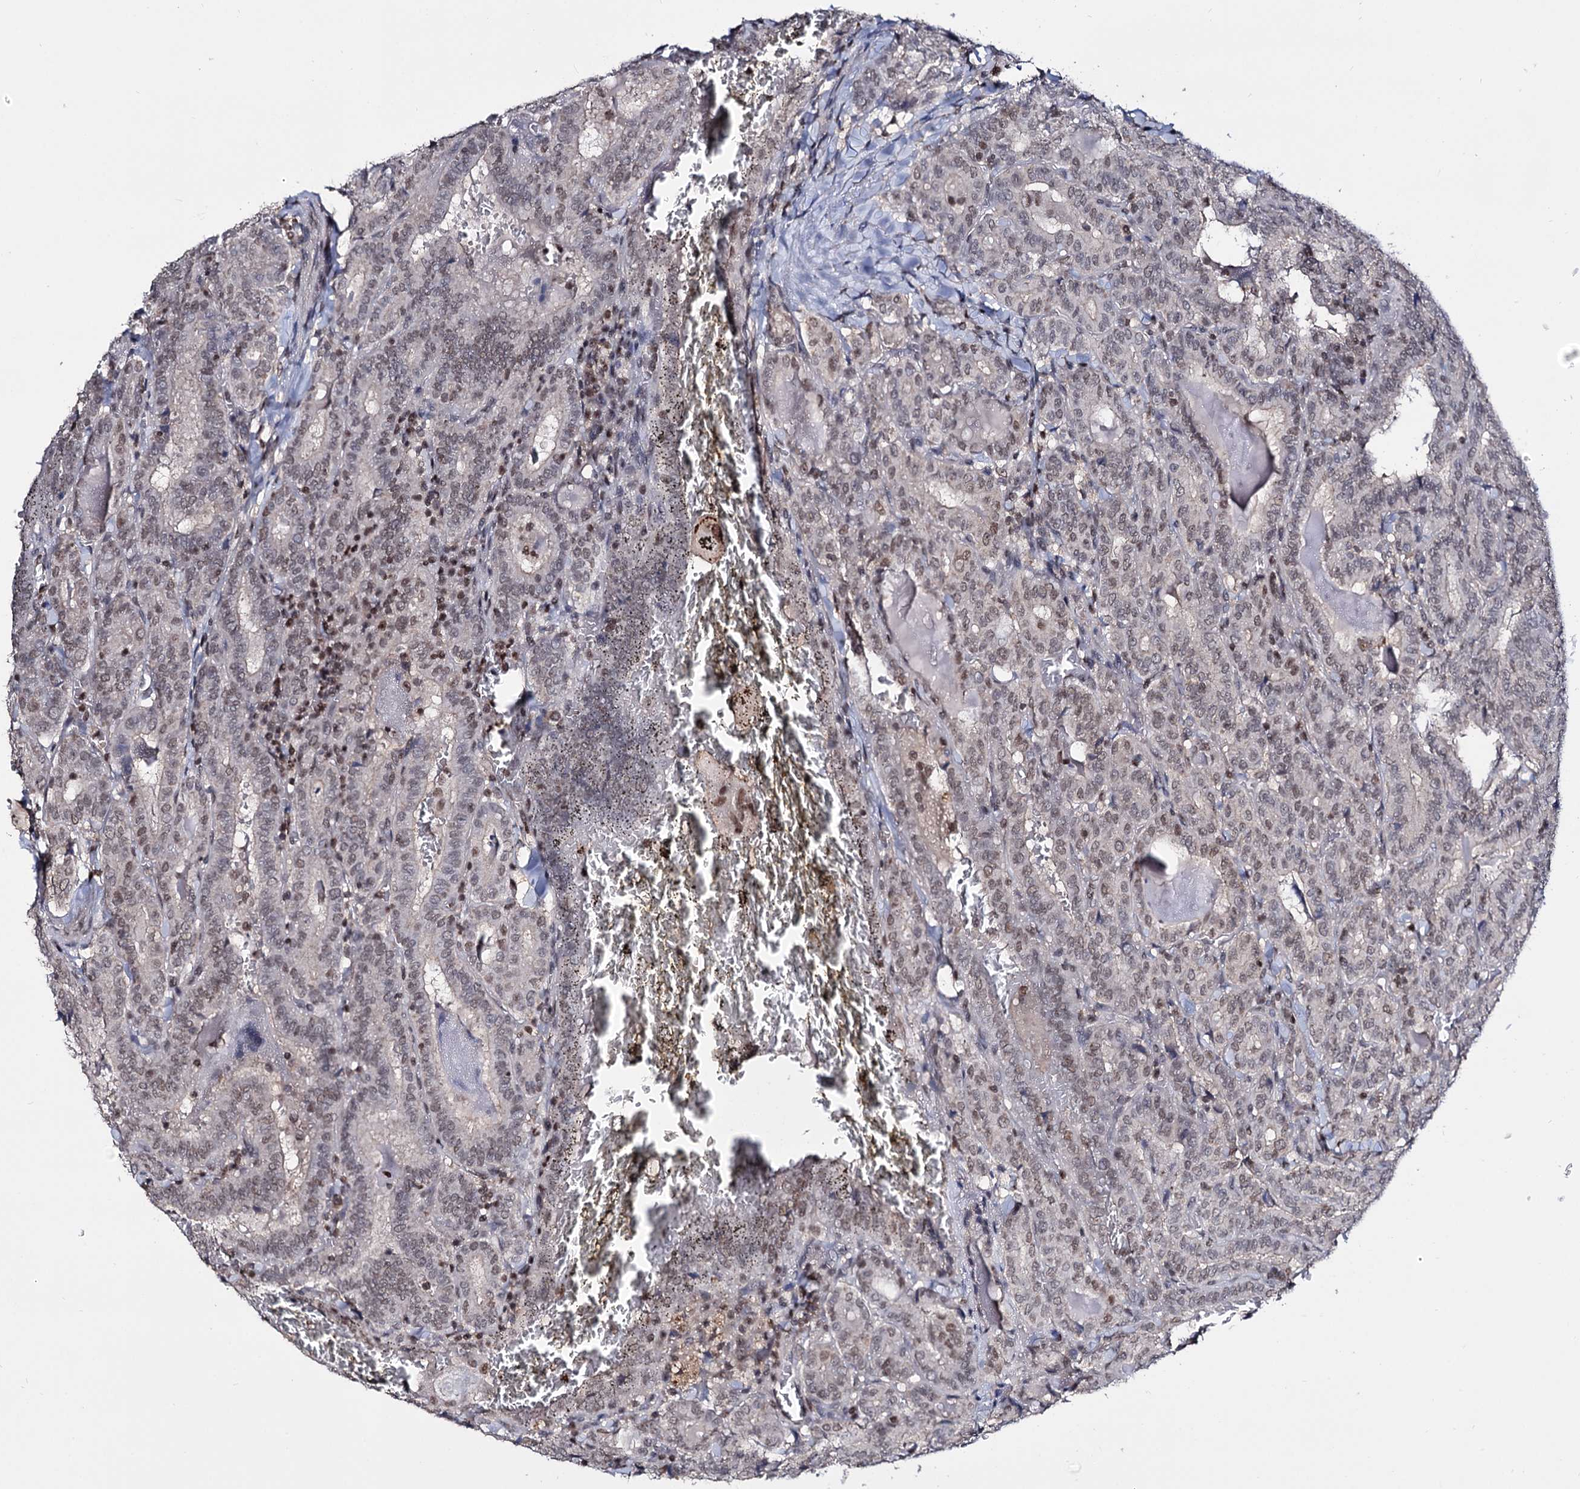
{"staining": {"intensity": "moderate", "quantity": "25%-75%", "location": "nuclear"}, "tissue": "thyroid cancer", "cell_type": "Tumor cells", "image_type": "cancer", "snomed": [{"axis": "morphology", "description": "Papillary adenocarcinoma, NOS"}, {"axis": "topography", "description": "Thyroid gland"}], "caption": "Thyroid cancer (papillary adenocarcinoma) tissue demonstrates moderate nuclear staining in about 25%-75% of tumor cells", "gene": "SMCHD1", "patient": {"sex": "female", "age": 72}}